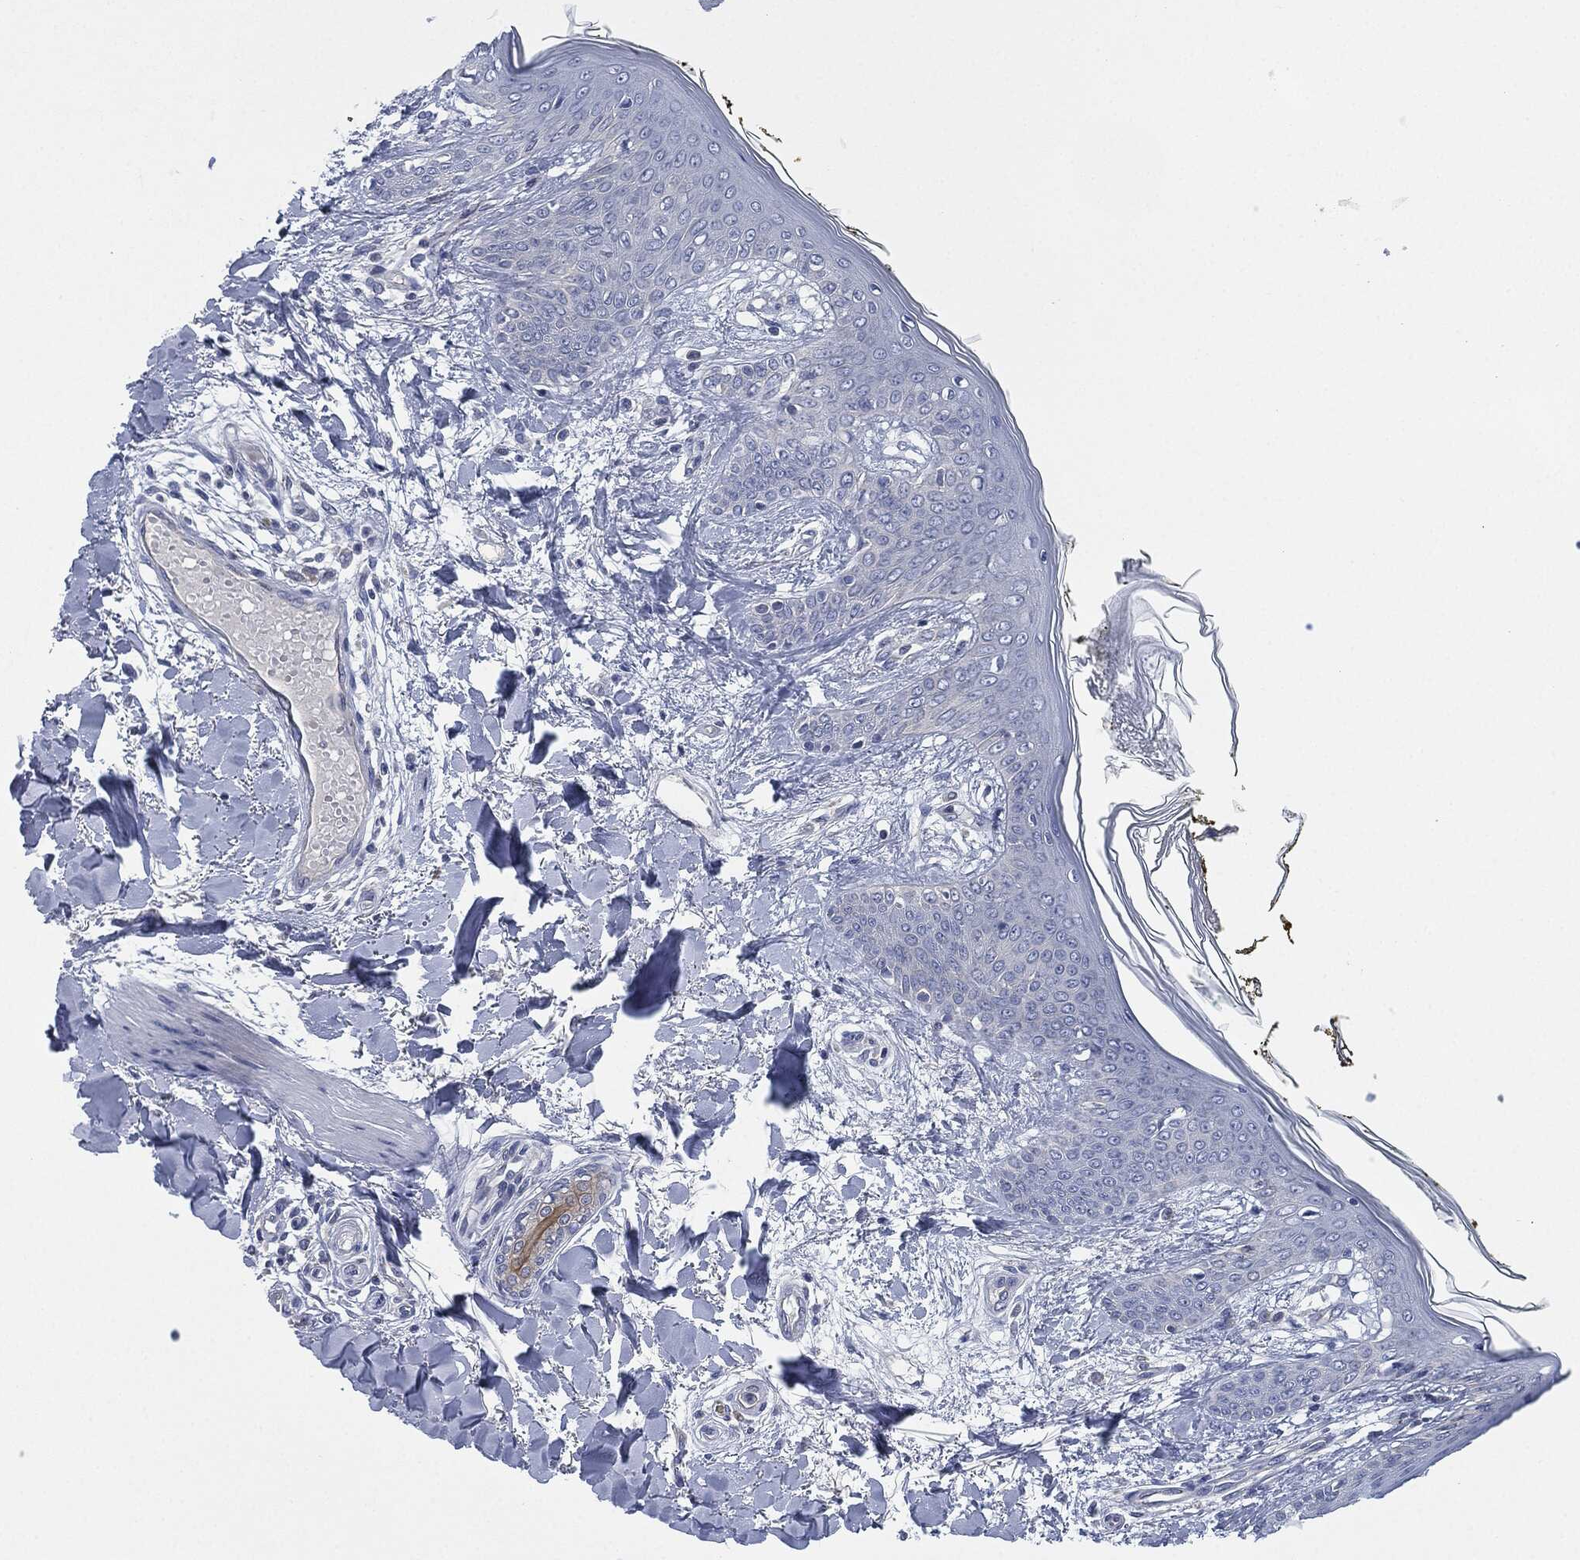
{"staining": {"intensity": "negative", "quantity": "none", "location": "none"}, "tissue": "skin", "cell_type": "Fibroblasts", "image_type": "normal", "snomed": [{"axis": "morphology", "description": "Normal tissue, NOS"}, {"axis": "morphology", "description": "Malignant melanoma, NOS"}, {"axis": "topography", "description": "Skin"}], "caption": "Skin was stained to show a protein in brown. There is no significant expression in fibroblasts. Brightfield microscopy of immunohistochemistry (IHC) stained with DAB (brown) and hematoxylin (blue), captured at high magnification.", "gene": "SHROOM2", "patient": {"sex": "female", "age": 34}}